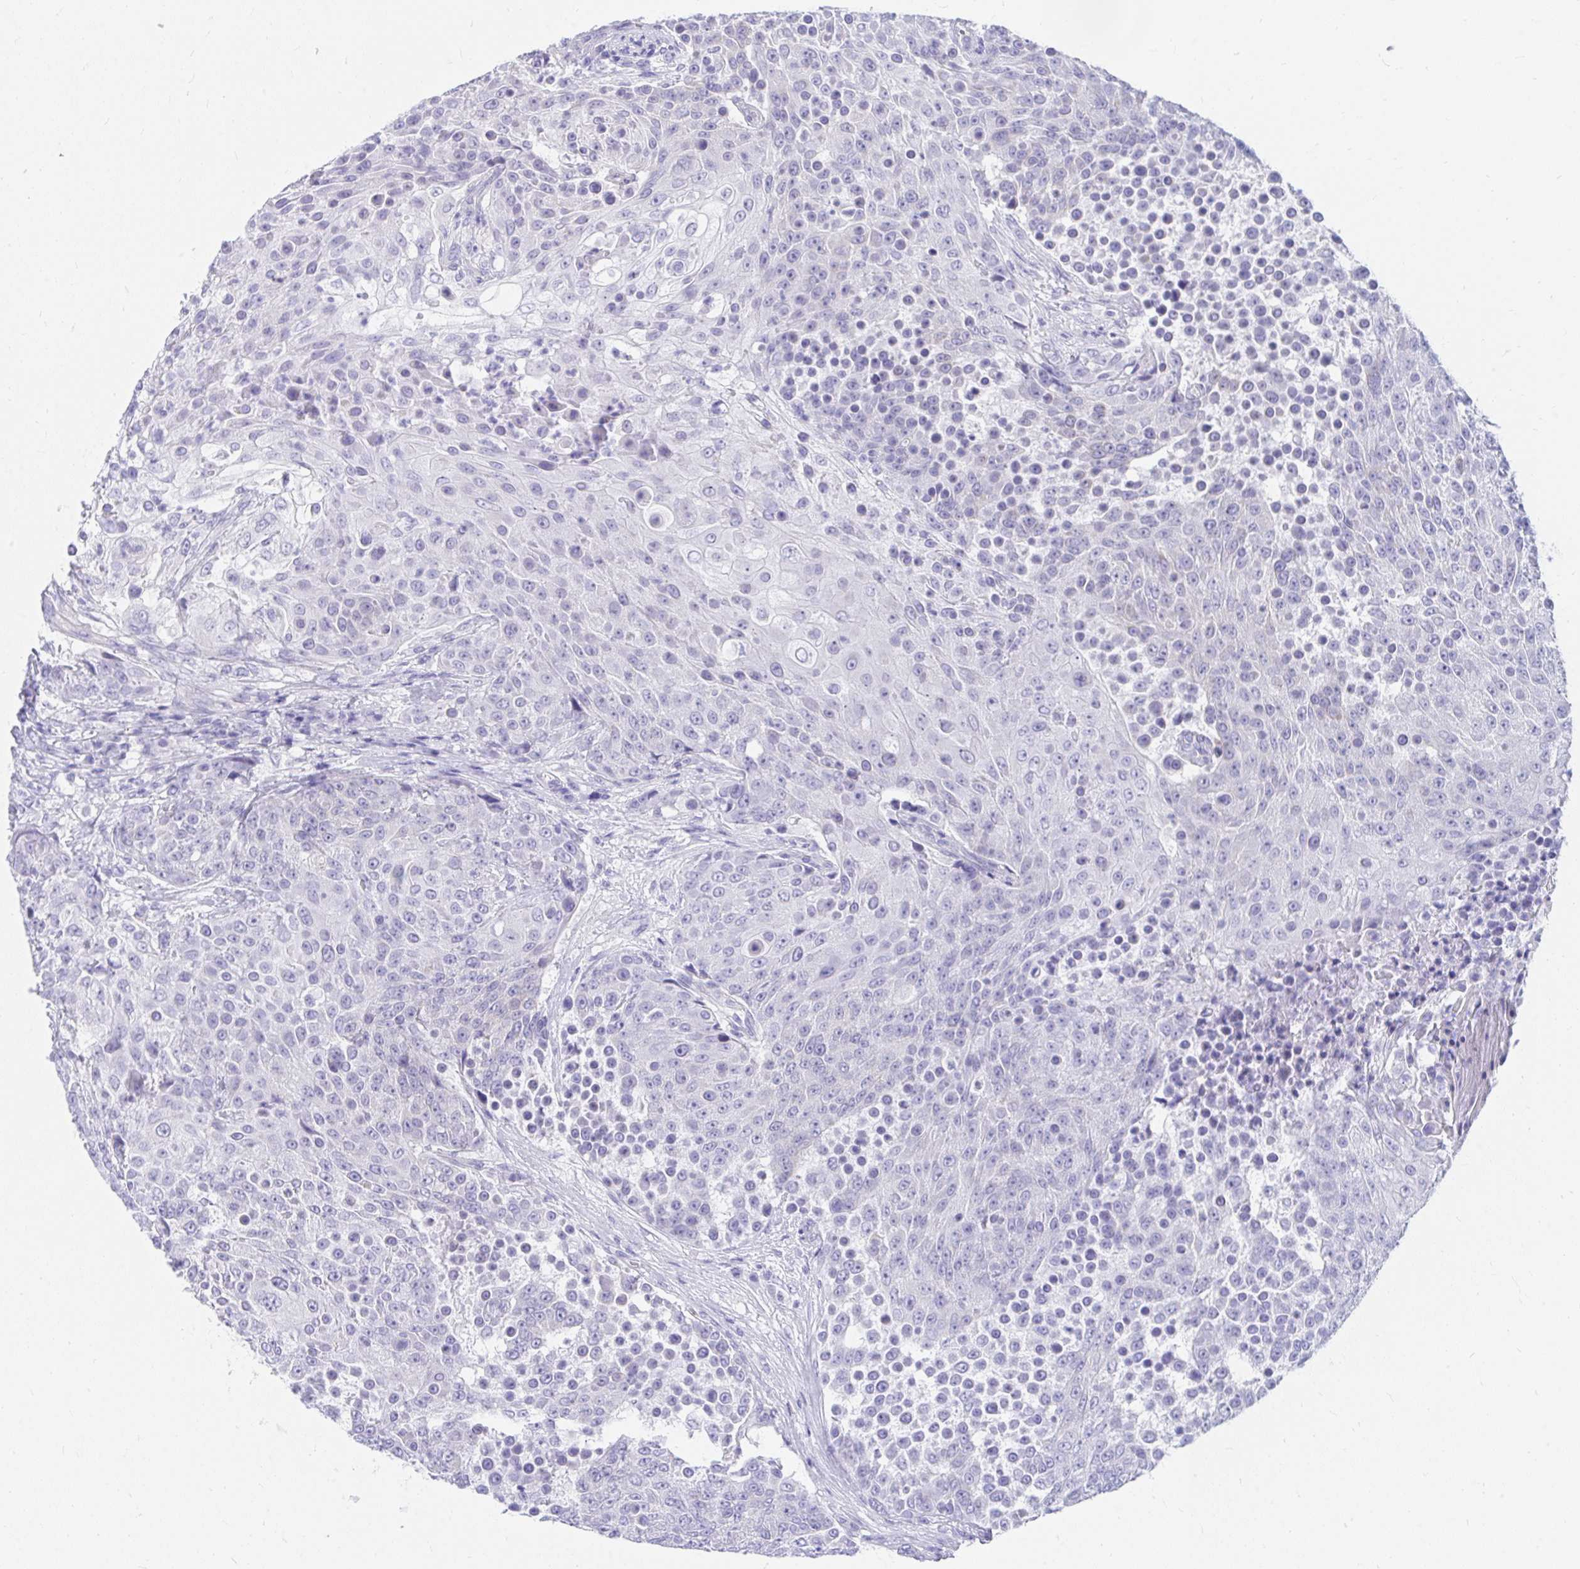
{"staining": {"intensity": "negative", "quantity": "none", "location": "none"}, "tissue": "urothelial cancer", "cell_type": "Tumor cells", "image_type": "cancer", "snomed": [{"axis": "morphology", "description": "Urothelial carcinoma, High grade"}, {"axis": "topography", "description": "Urinary bladder"}], "caption": "Immunohistochemistry (IHC) histopathology image of high-grade urothelial carcinoma stained for a protein (brown), which demonstrates no staining in tumor cells.", "gene": "SHISA8", "patient": {"sex": "female", "age": 63}}